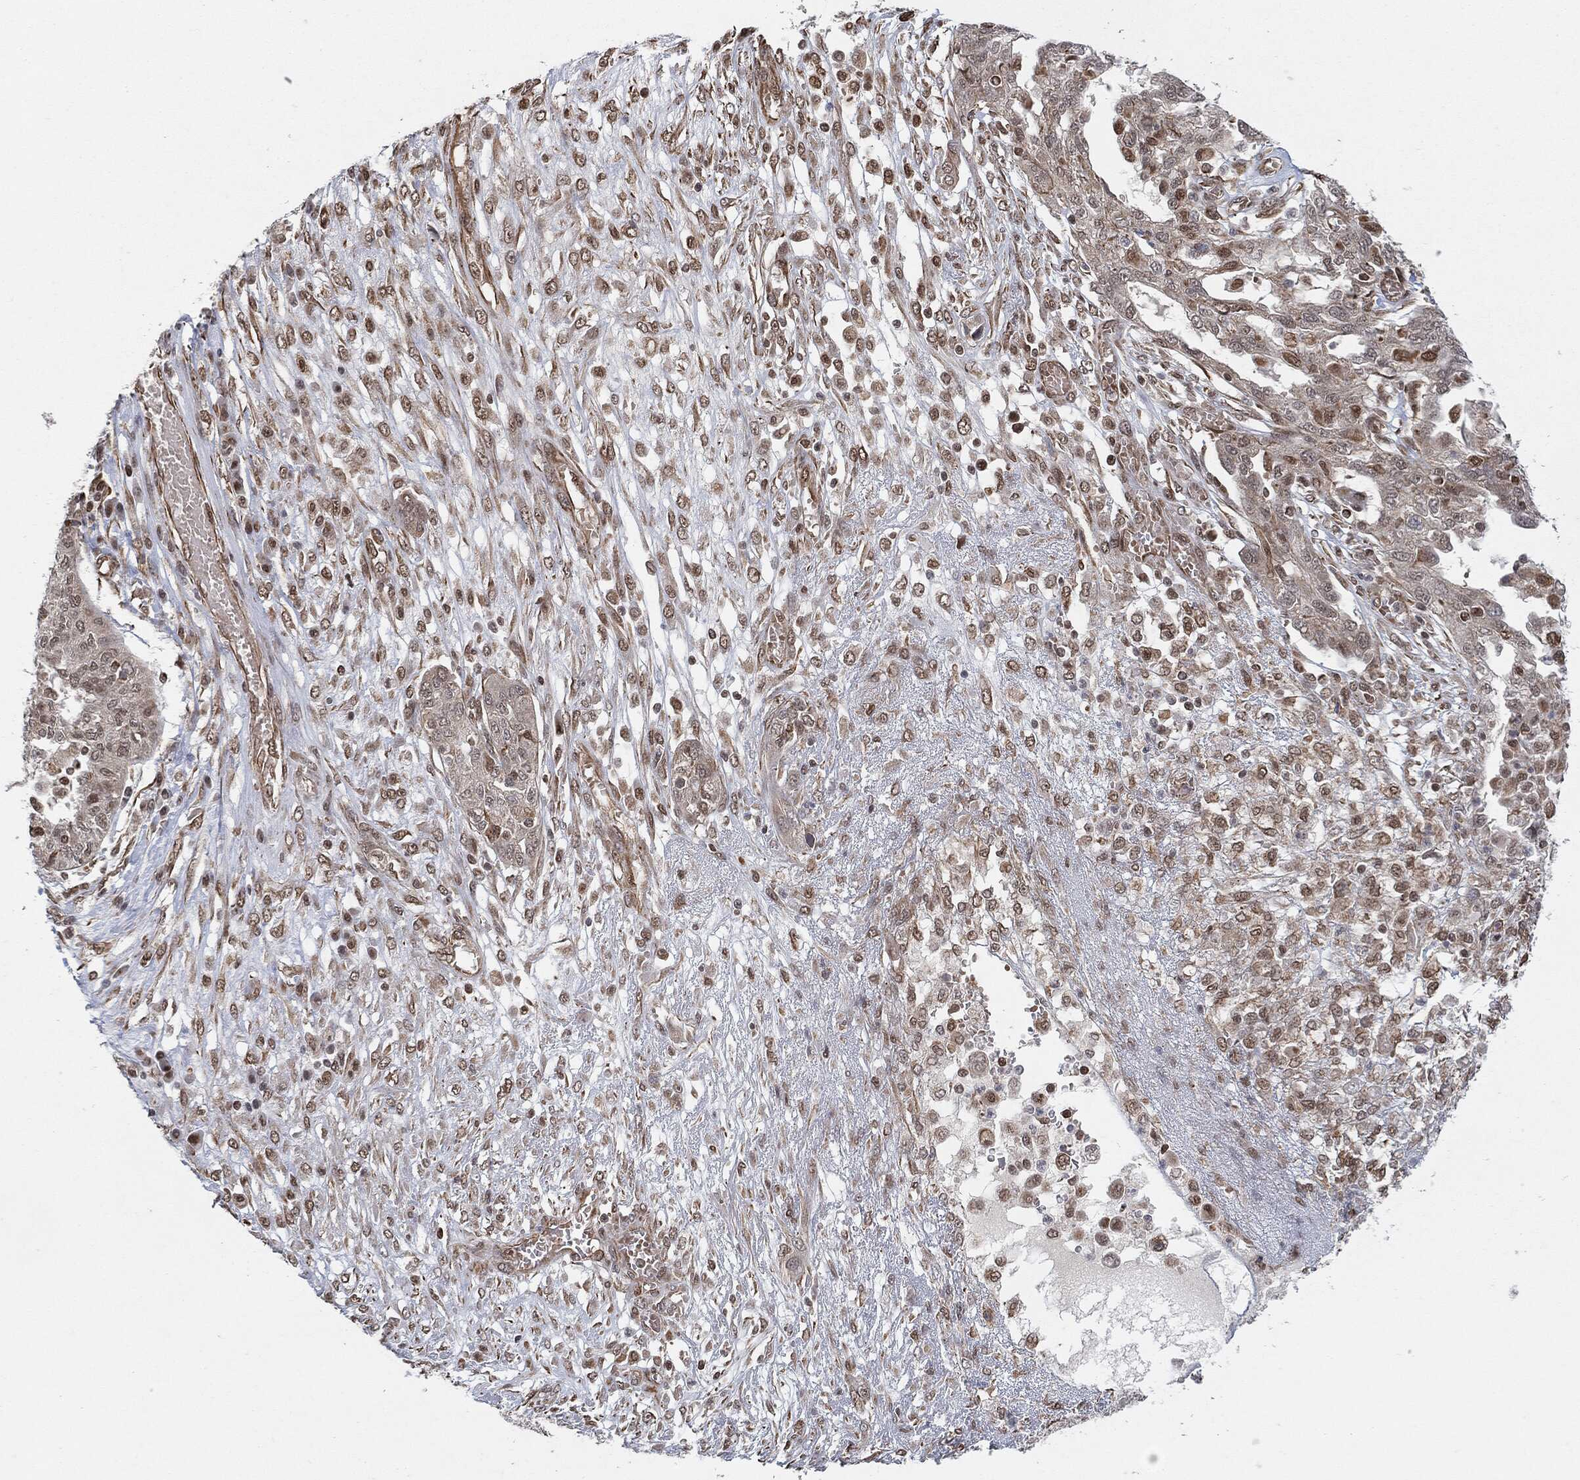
{"staining": {"intensity": "moderate", "quantity": "<25%", "location": "nuclear"}, "tissue": "ovarian cancer", "cell_type": "Tumor cells", "image_type": "cancer", "snomed": [{"axis": "morphology", "description": "Cystadenocarcinoma, serous, NOS"}, {"axis": "topography", "description": "Ovary"}], "caption": "Protein analysis of ovarian cancer (serous cystadenocarcinoma) tissue demonstrates moderate nuclear expression in about <25% of tumor cells. The staining is performed using DAB (3,3'-diaminobenzidine) brown chromogen to label protein expression. The nuclei are counter-stained blue using hematoxylin.", "gene": "TP53RK", "patient": {"sex": "female", "age": 67}}